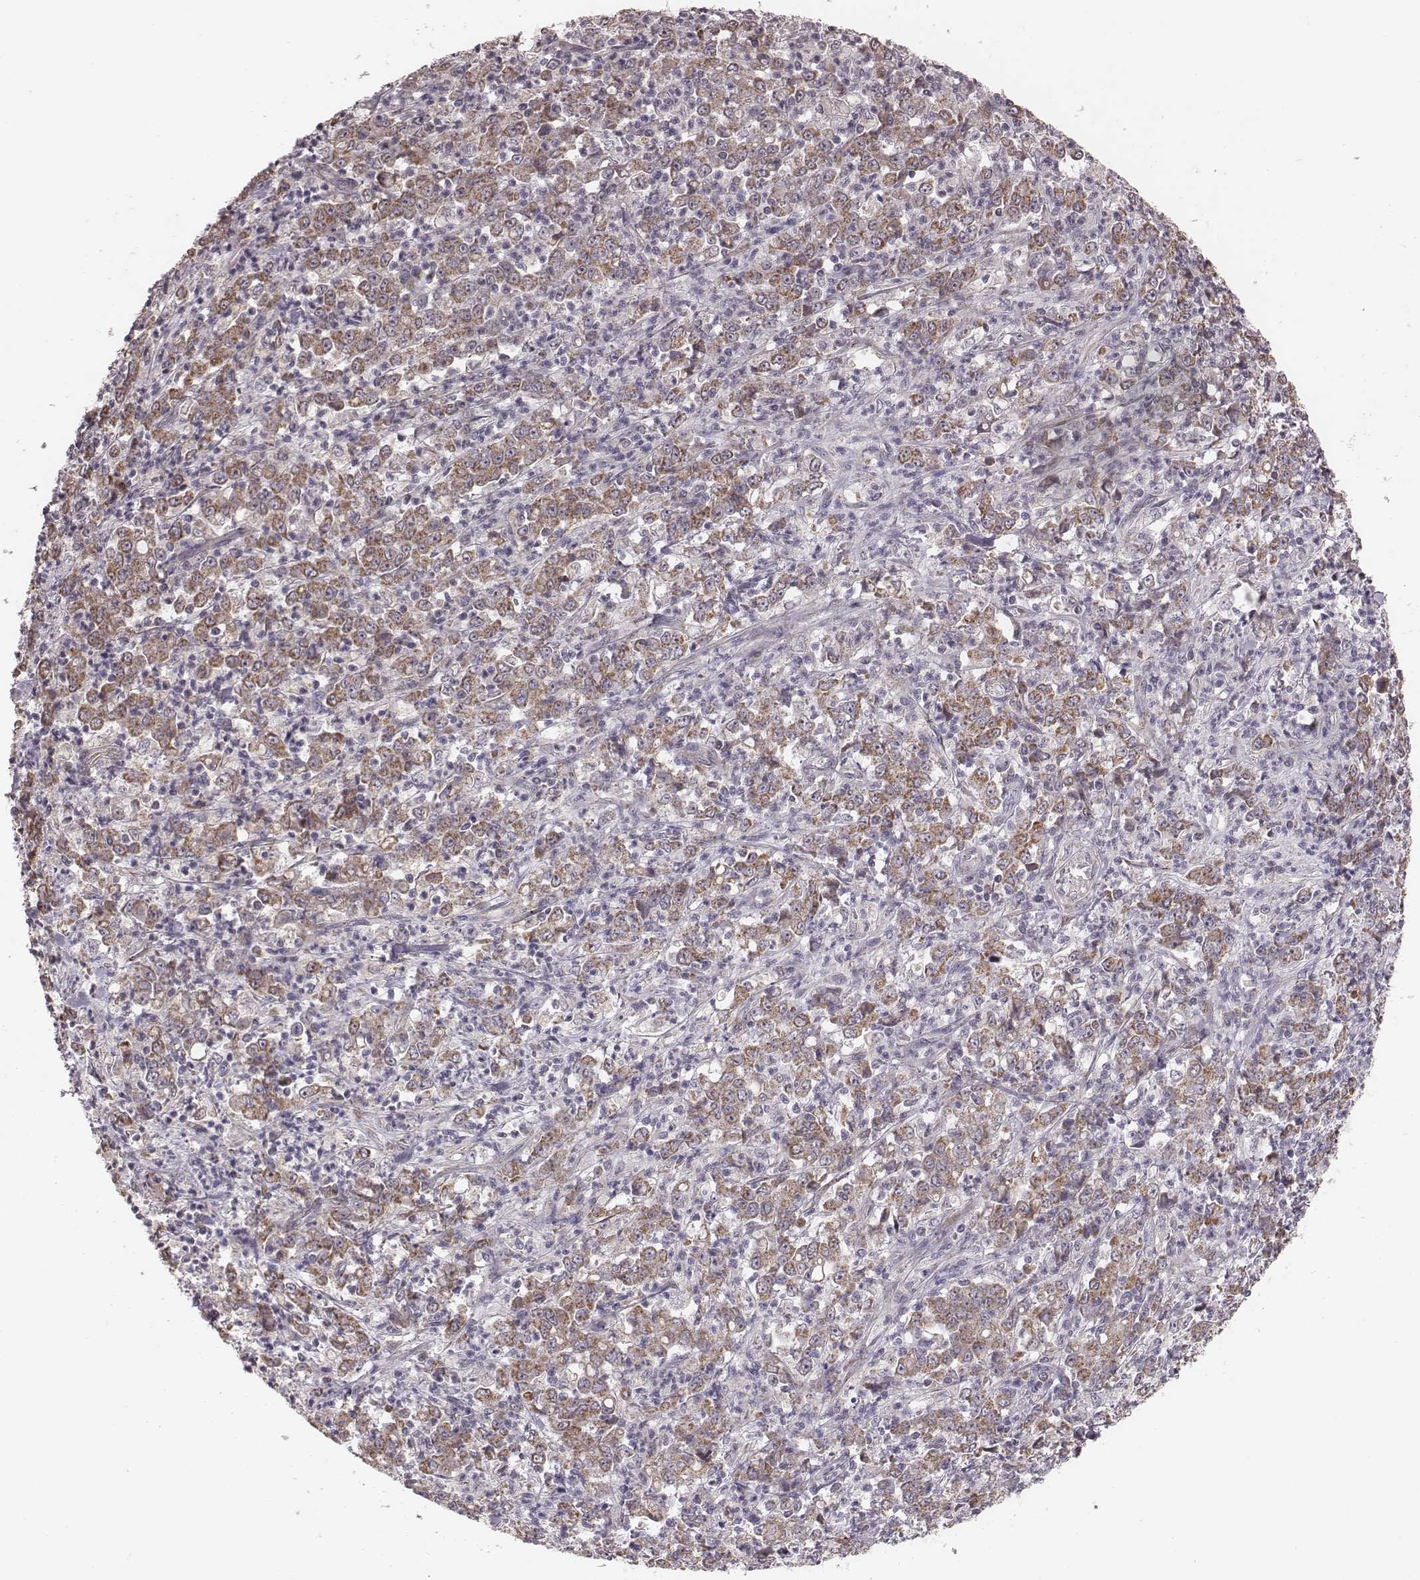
{"staining": {"intensity": "moderate", "quantity": "25%-75%", "location": "cytoplasmic/membranous"}, "tissue": "stomach cancer", "cell_type": "Tumor cells", "image_type": "cancer", "snomed": [{"axis": "morphology", "description": "Adenocarcinoma, NOS"}, {"axis": "topography", "description": "Stomach, lower"}], "caption": "Moderate cytoplasmic/membranous protein positivity is appreciated in about 25%-75% of tumor cells in adenocarcinoma (stomach).", "gene": "MRPS27", "patient": {"sex": "female", "age": 71}}